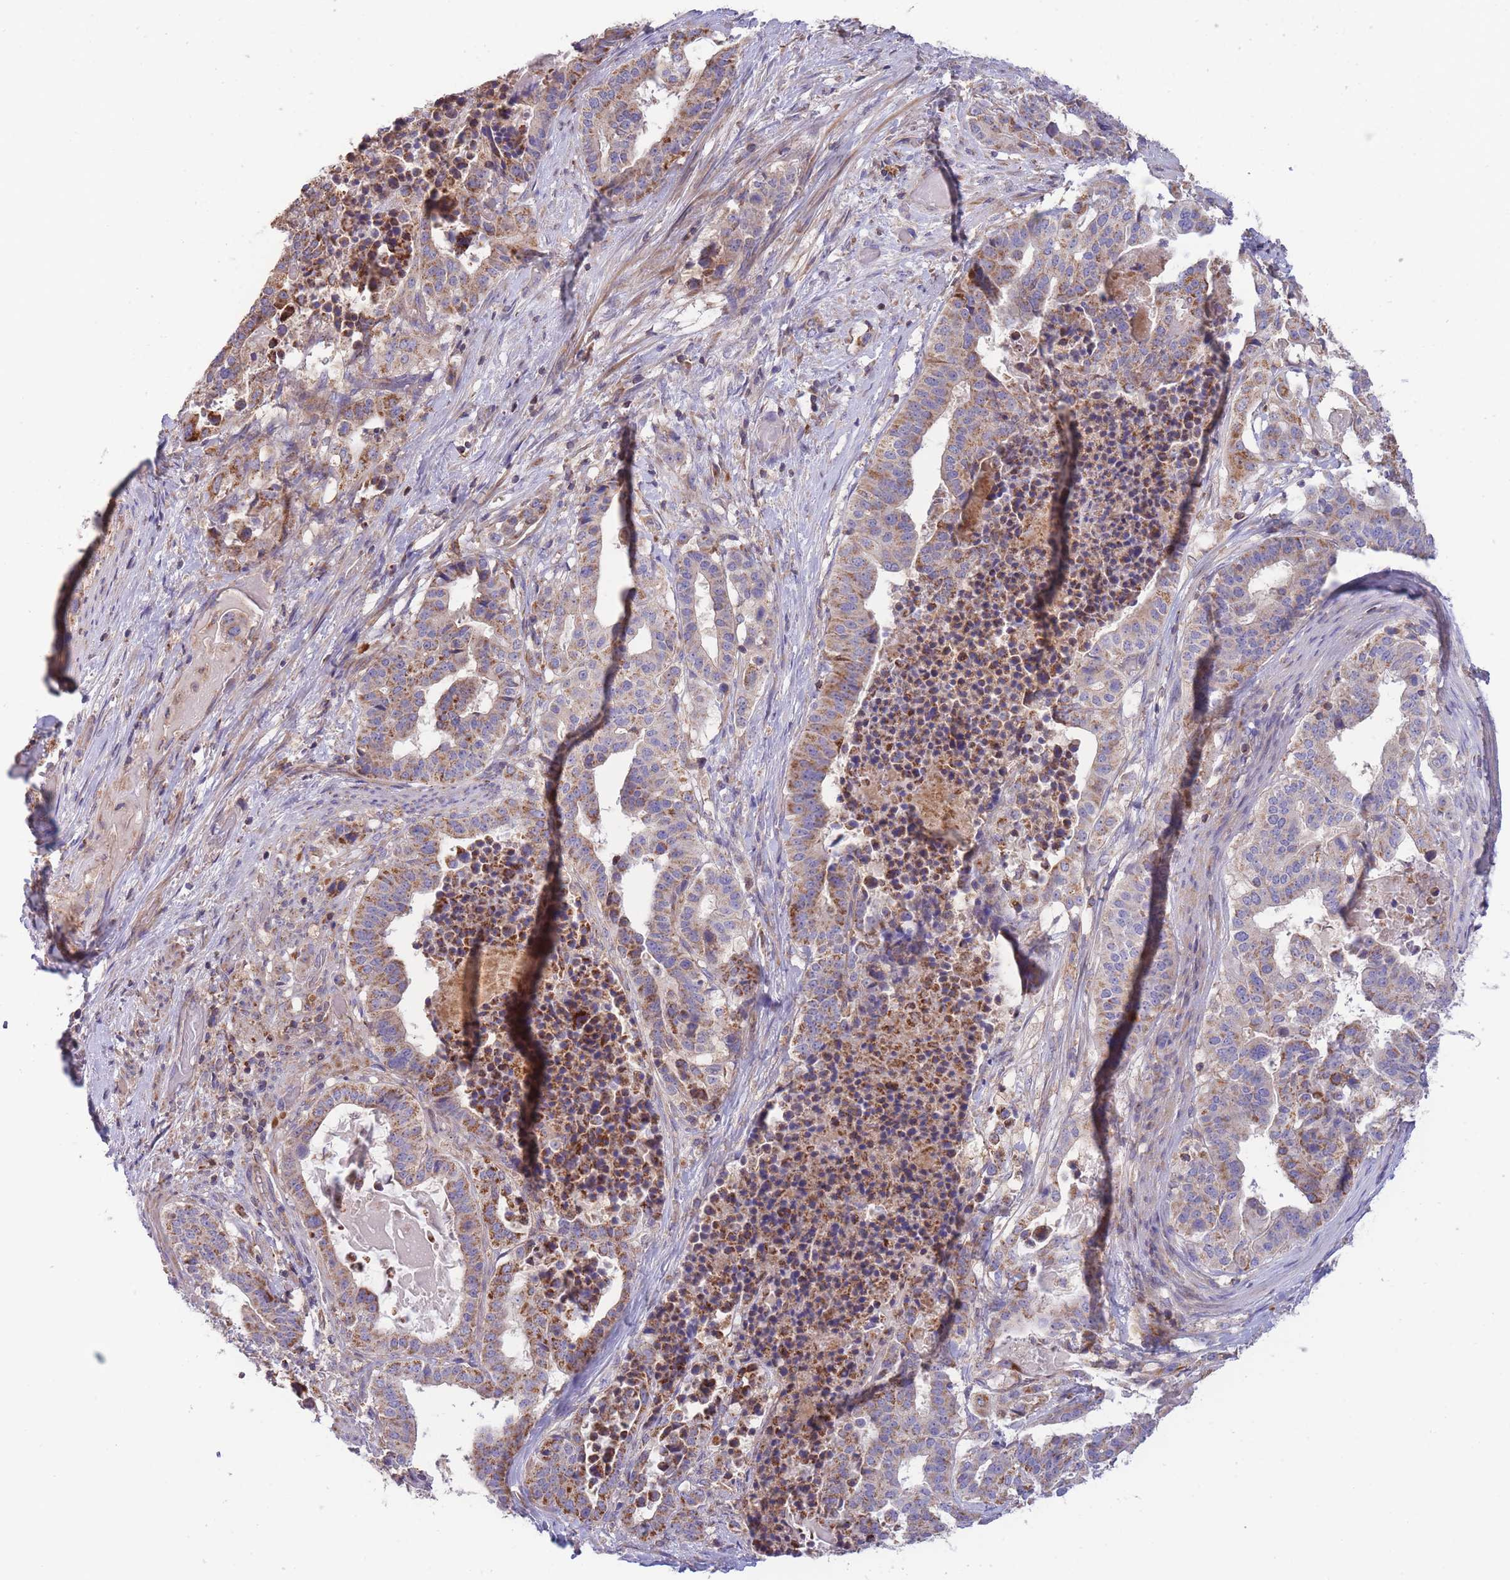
{"staining": {"intensity": "moderate", "quantity": ">75%", "location": "cytoplasmic/membranous"}, "tissue": "stomach cancer", "cell_type": "Tumor cells", "image_type": "cancer", "snomed": [{"axis": "morphology", "description": "Adenocarcinoma, NOS"}, {"axis": "topography", "description": "Stomach"}], "caption": "Protein expression analysis of human stomach cancer reveals moderate cytoplasmic/membranous positivity in approximately >75% of tumor cells.", "gene": "SLC25A42", "patient": {"sex": "male", "age": 48}}